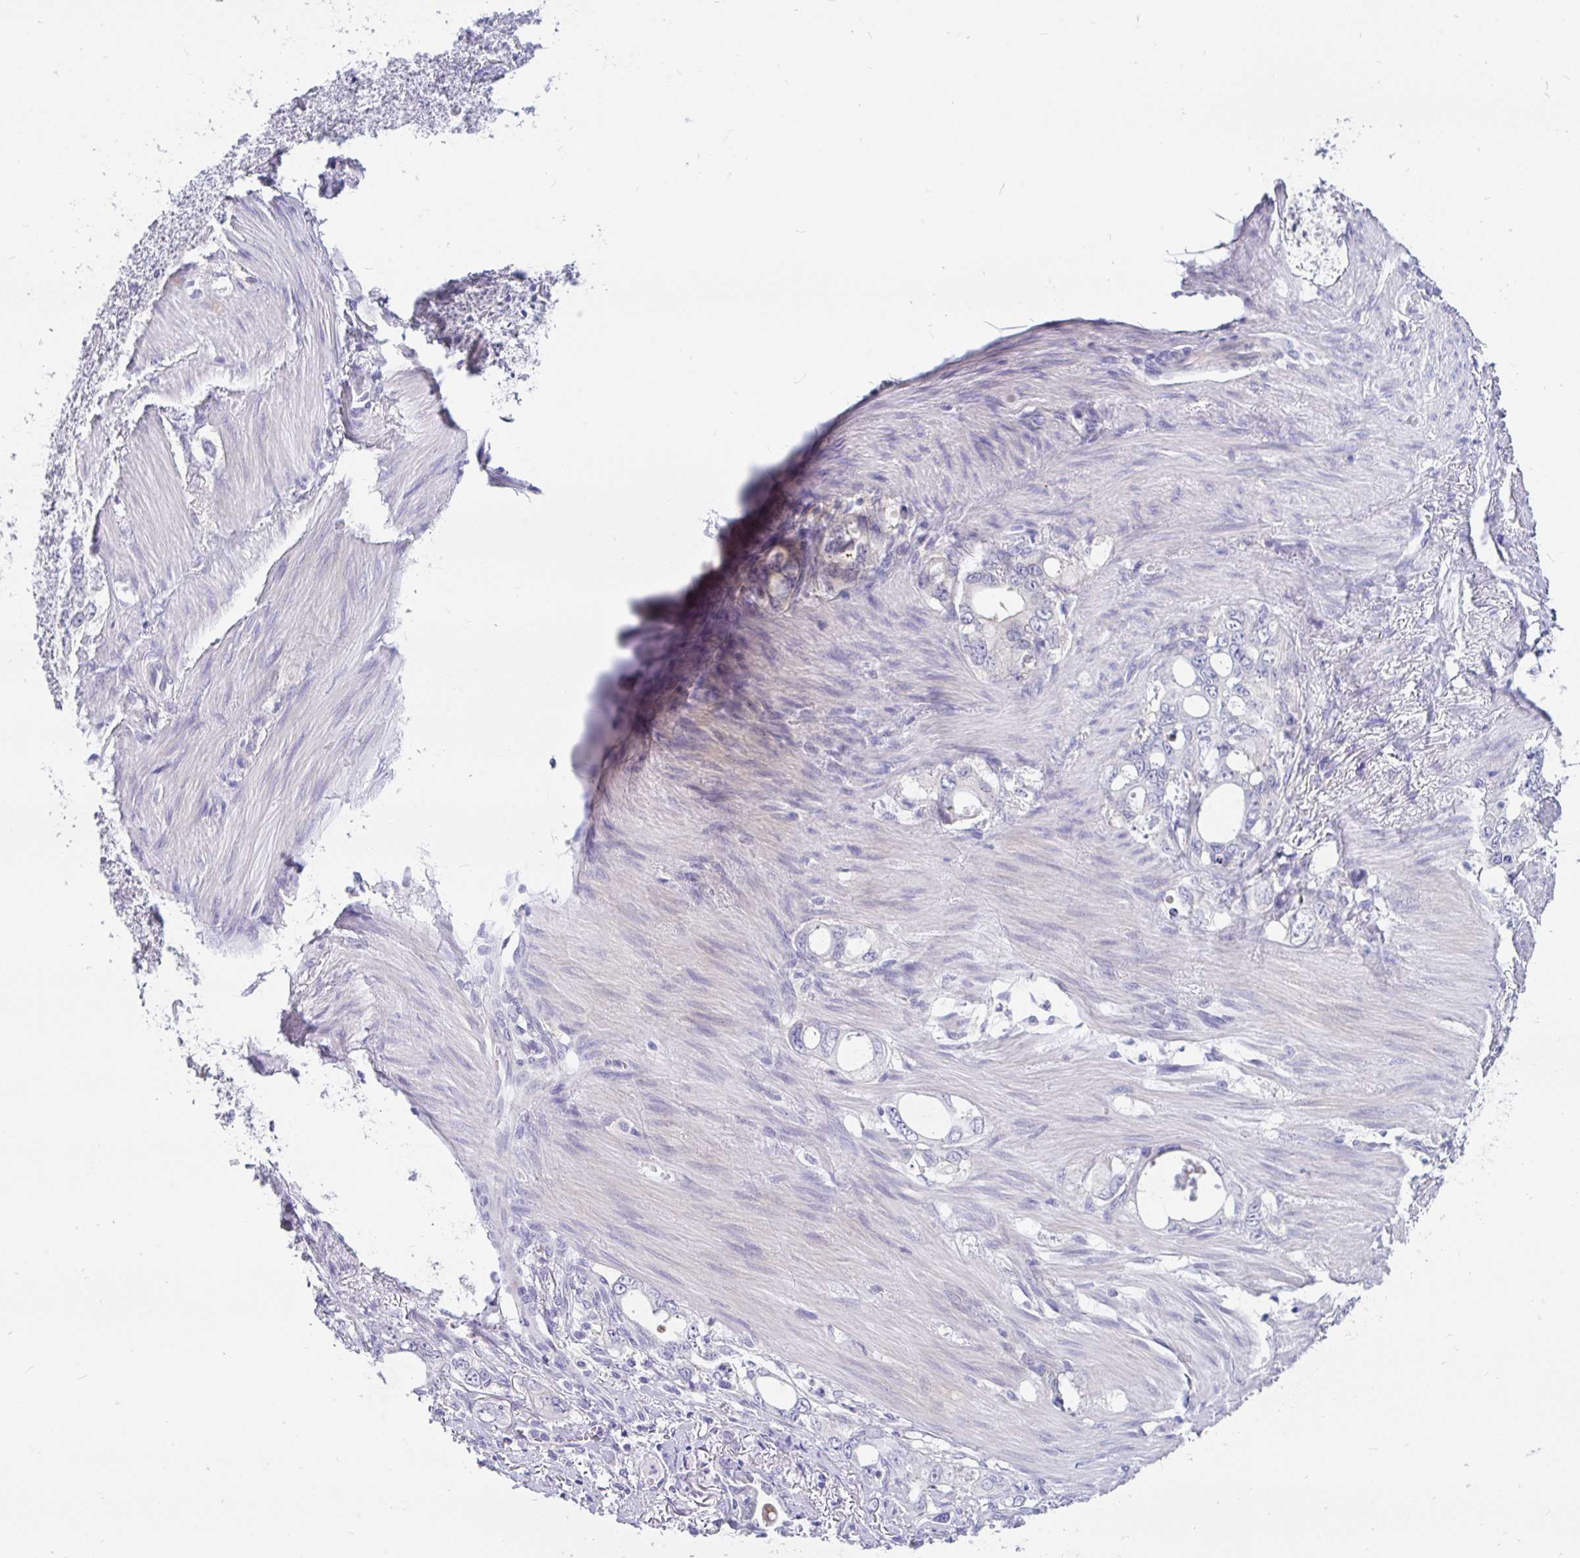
{"staining": {"intensity": "negative", "quantity": "none", "location": "none"}, "tissue": "stomach cancer", "cell_type": "Tumor cells", "image_type": "cancer", "snomed": [{"axis": "morphology", "description": "Adenocarcinoma, NOS"}, {"axis": "topography", "description": "Stomach, upper"}], "caption": "Tumor cells show no significant protein positivity in stomach cancer. (Immunohistochemistry (ihc), brightfield microscopy, high magnification).", "gene": "KIAA2013", "patient": {"sex": "male", "age": 74}}